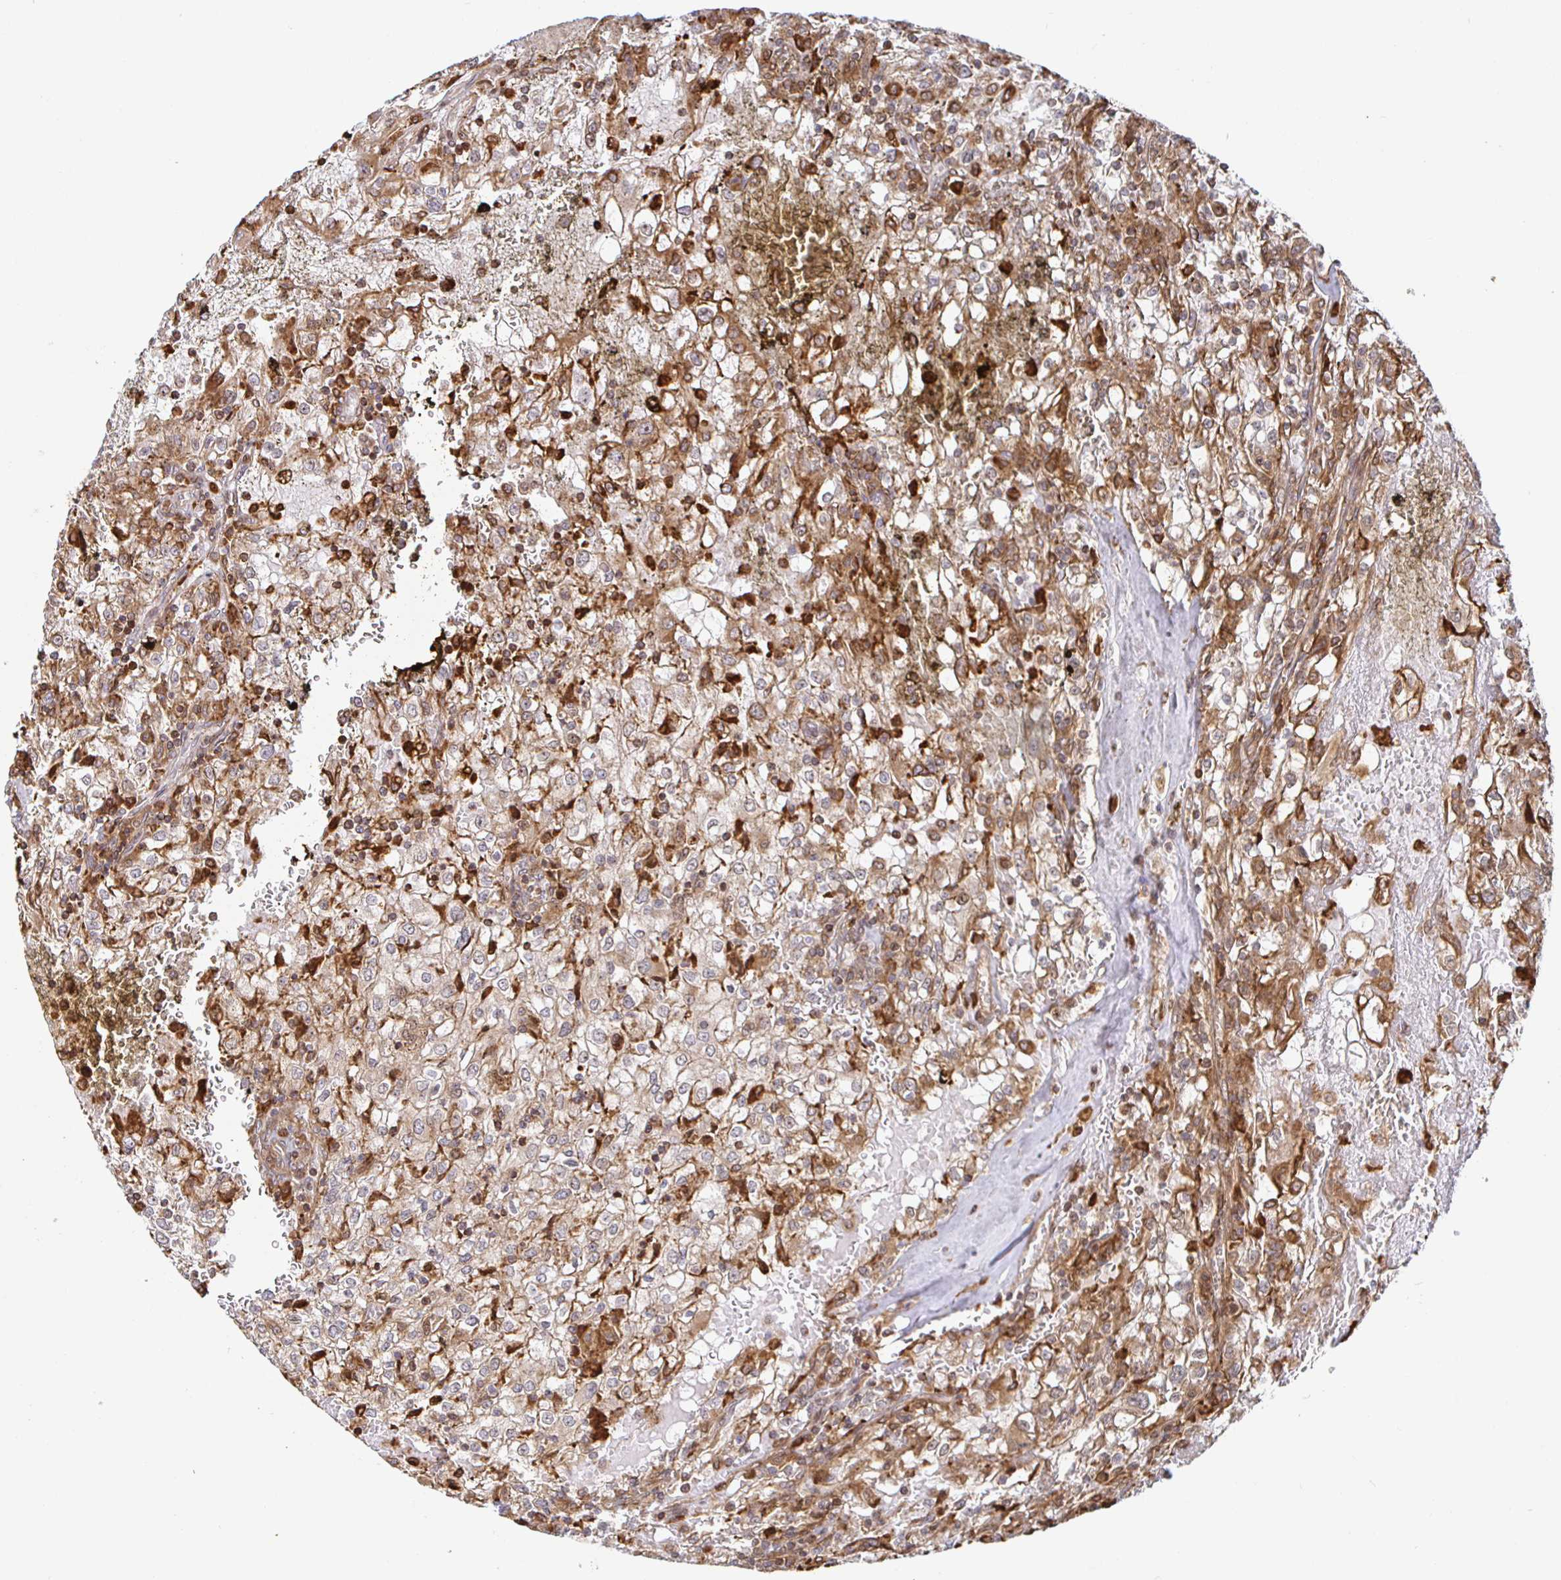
{"staining": {"intensity": "moderate", "quantity": "25%-75%", "location": "cytoplasmic/membranous"}, "tissue": "renal cancer", "cell_type": "Tumor cells", "image_type": "cancer", "snomed": [{"axis": "morphology", "description": "Adenocarcinoma, NOS"}, {"axis": "topography", "description": "Kidney"}], "caption": "Renal cancer stained for a protein exhibits moderate cytoplasmic/membranous positivity in tumor cells. (Brightfield microscopy of DAB IHC at high magnification).", "gene": "STRAP", "patient": {"sex": "female", "age": 74}}